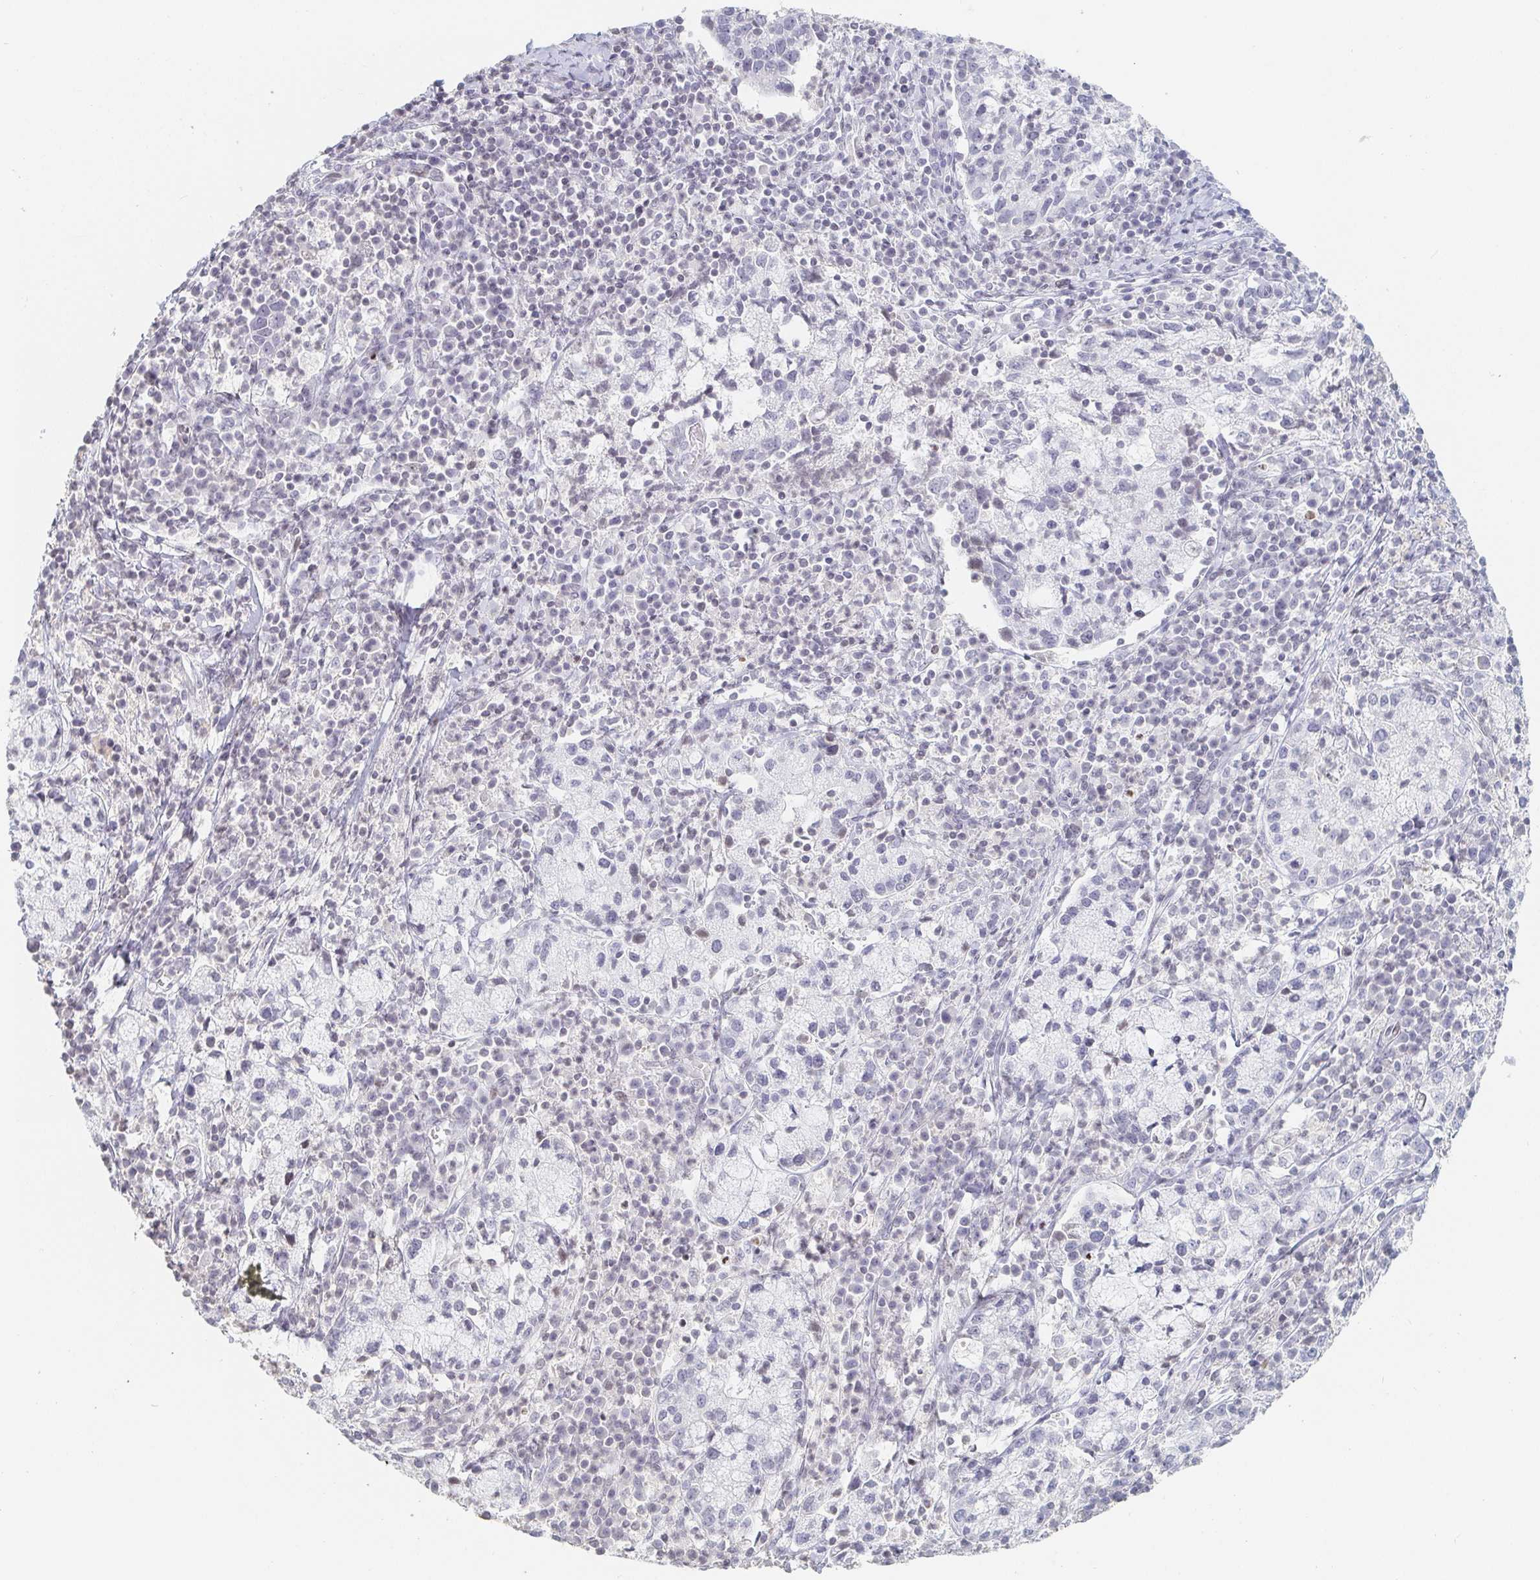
{"staining": {"intensity": "negative", "quantity": "none", "location": "none"}, "tissue": "cervical cancer", "cell_type": "Tumor cells", "image_type": "cancer", "snomed": [{"axis": "morphology", "description": "Normal tissue, NOS"}, {"axis": "morphology", "description": "Adenocarcinoma, NOS"}, {"axis": "topography", "description": "Cervix"}], "caption": "Tumor cells show no significant staining in cervical adenocarcinoma.", "gene": "NME9", "patient": {"sex": "female", "age": 44}}